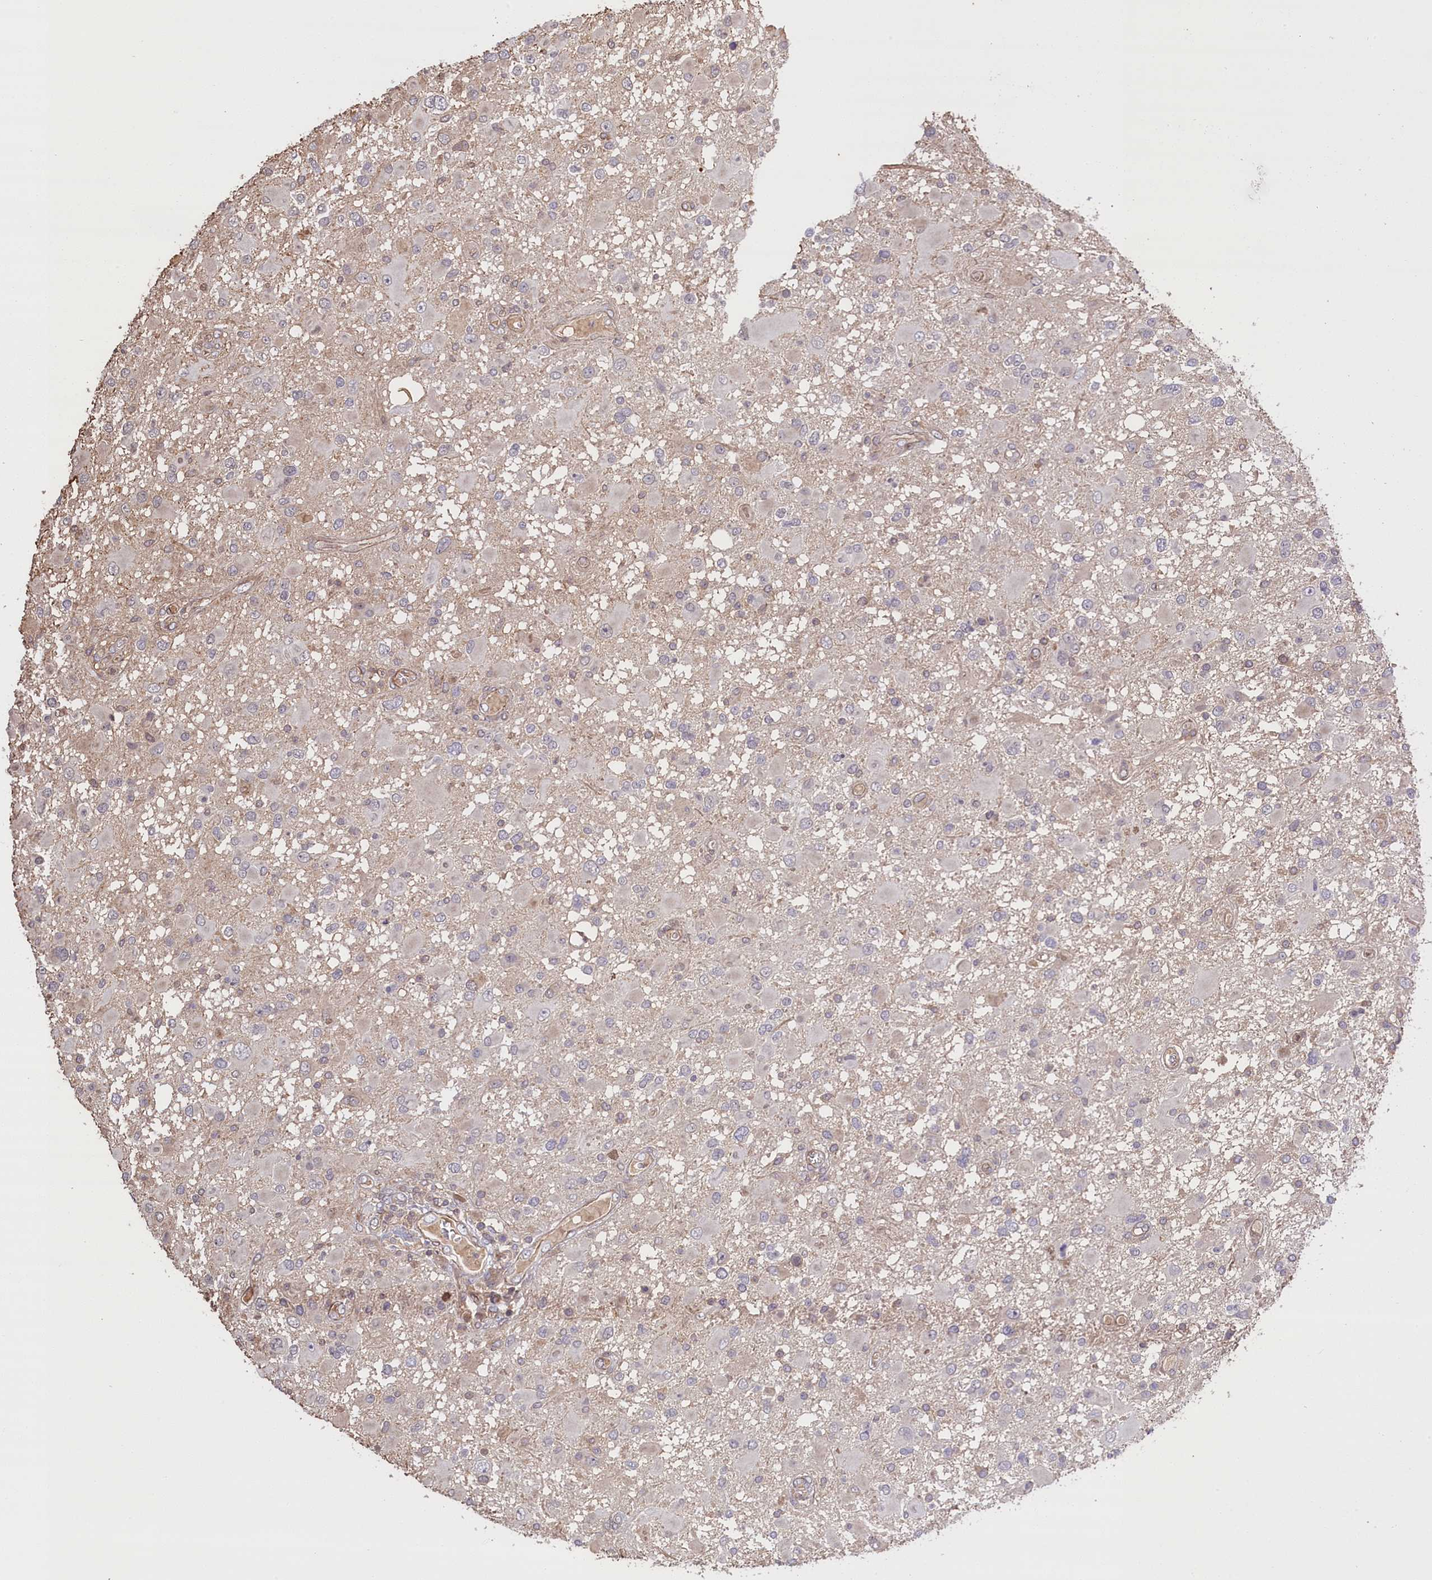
{"staining": {"intensity": "negative", "quantity": "none", "location": "none"}, "tissue": "glioma", "cell_type": "Tumor cells", "image_type": "cancer", "snomed": [{"axis": "morphology", "description": "Glioma, malignant, High grade"}, {"axis": "topography", "description": "Brain"}], "caption": "DAB (3,3'-diaminobenzidine) immunohistochemical staining of glioma reveals no significant positivity in tumor cells.", "gene": "FUZ", "patient": {"sex": "male", "age": 53}}